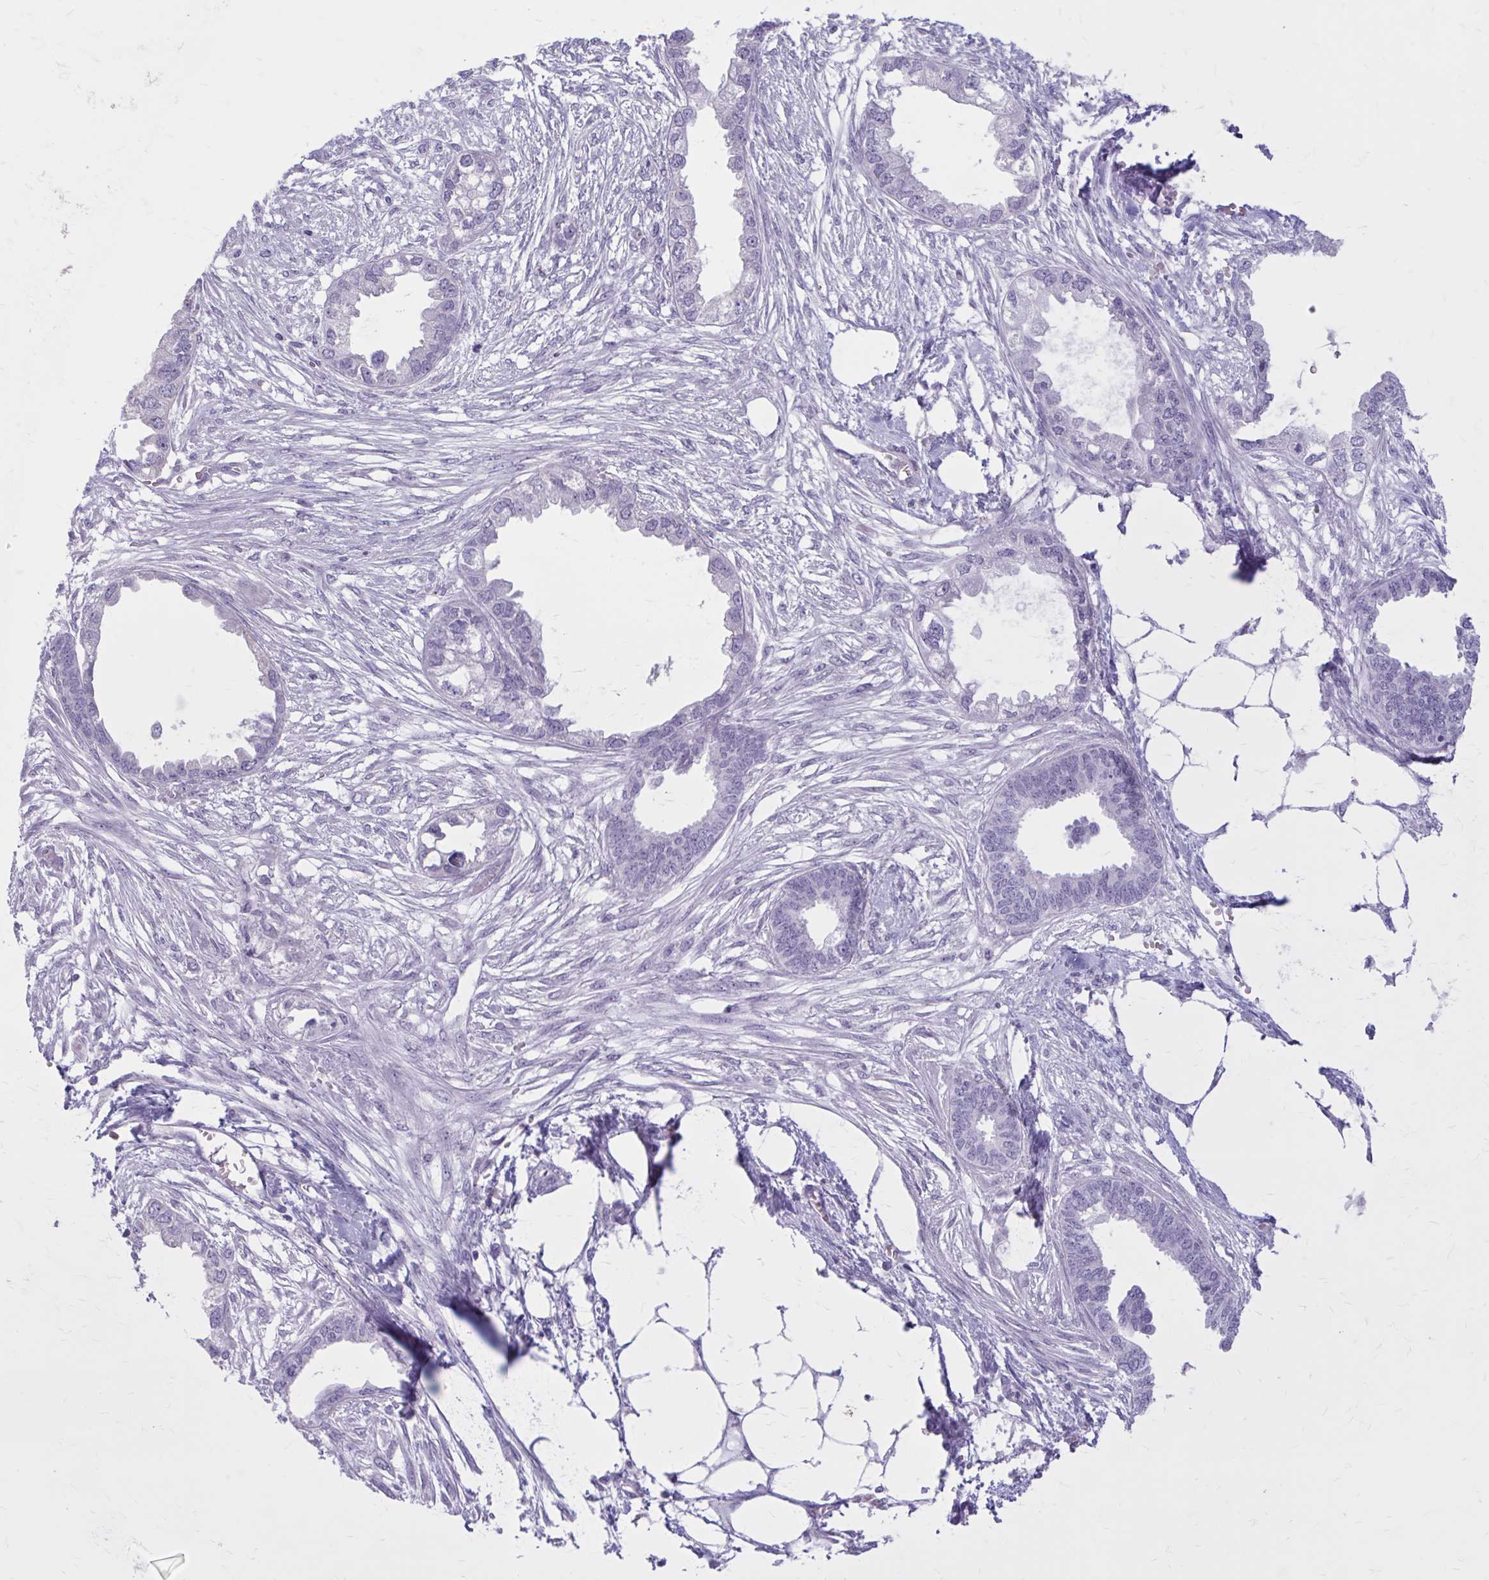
{"staining": {"intensity": "negative", "quantity": "none", "location": "none"}, "tissue": "endometrial cancer", "cell_type": "Tumor cells", "image_type": "cancer", "snomed": [{"axis": "morphology", "description": "Adenocarcinoma, NOS"}, {"axis": "morphology", "description": "Adenocarcinoma, metastatic, NOS"}, {"axis": "topography", "description": "Adipose tissue"}, {"axis": "topography", "description": "Endometrium"}], "caption": "Micrograph shows no significant protein expression in tumor cells of endometrial cancer.", "gene": "OR4B1", "patient": {"sex": "female", "age": 67}}